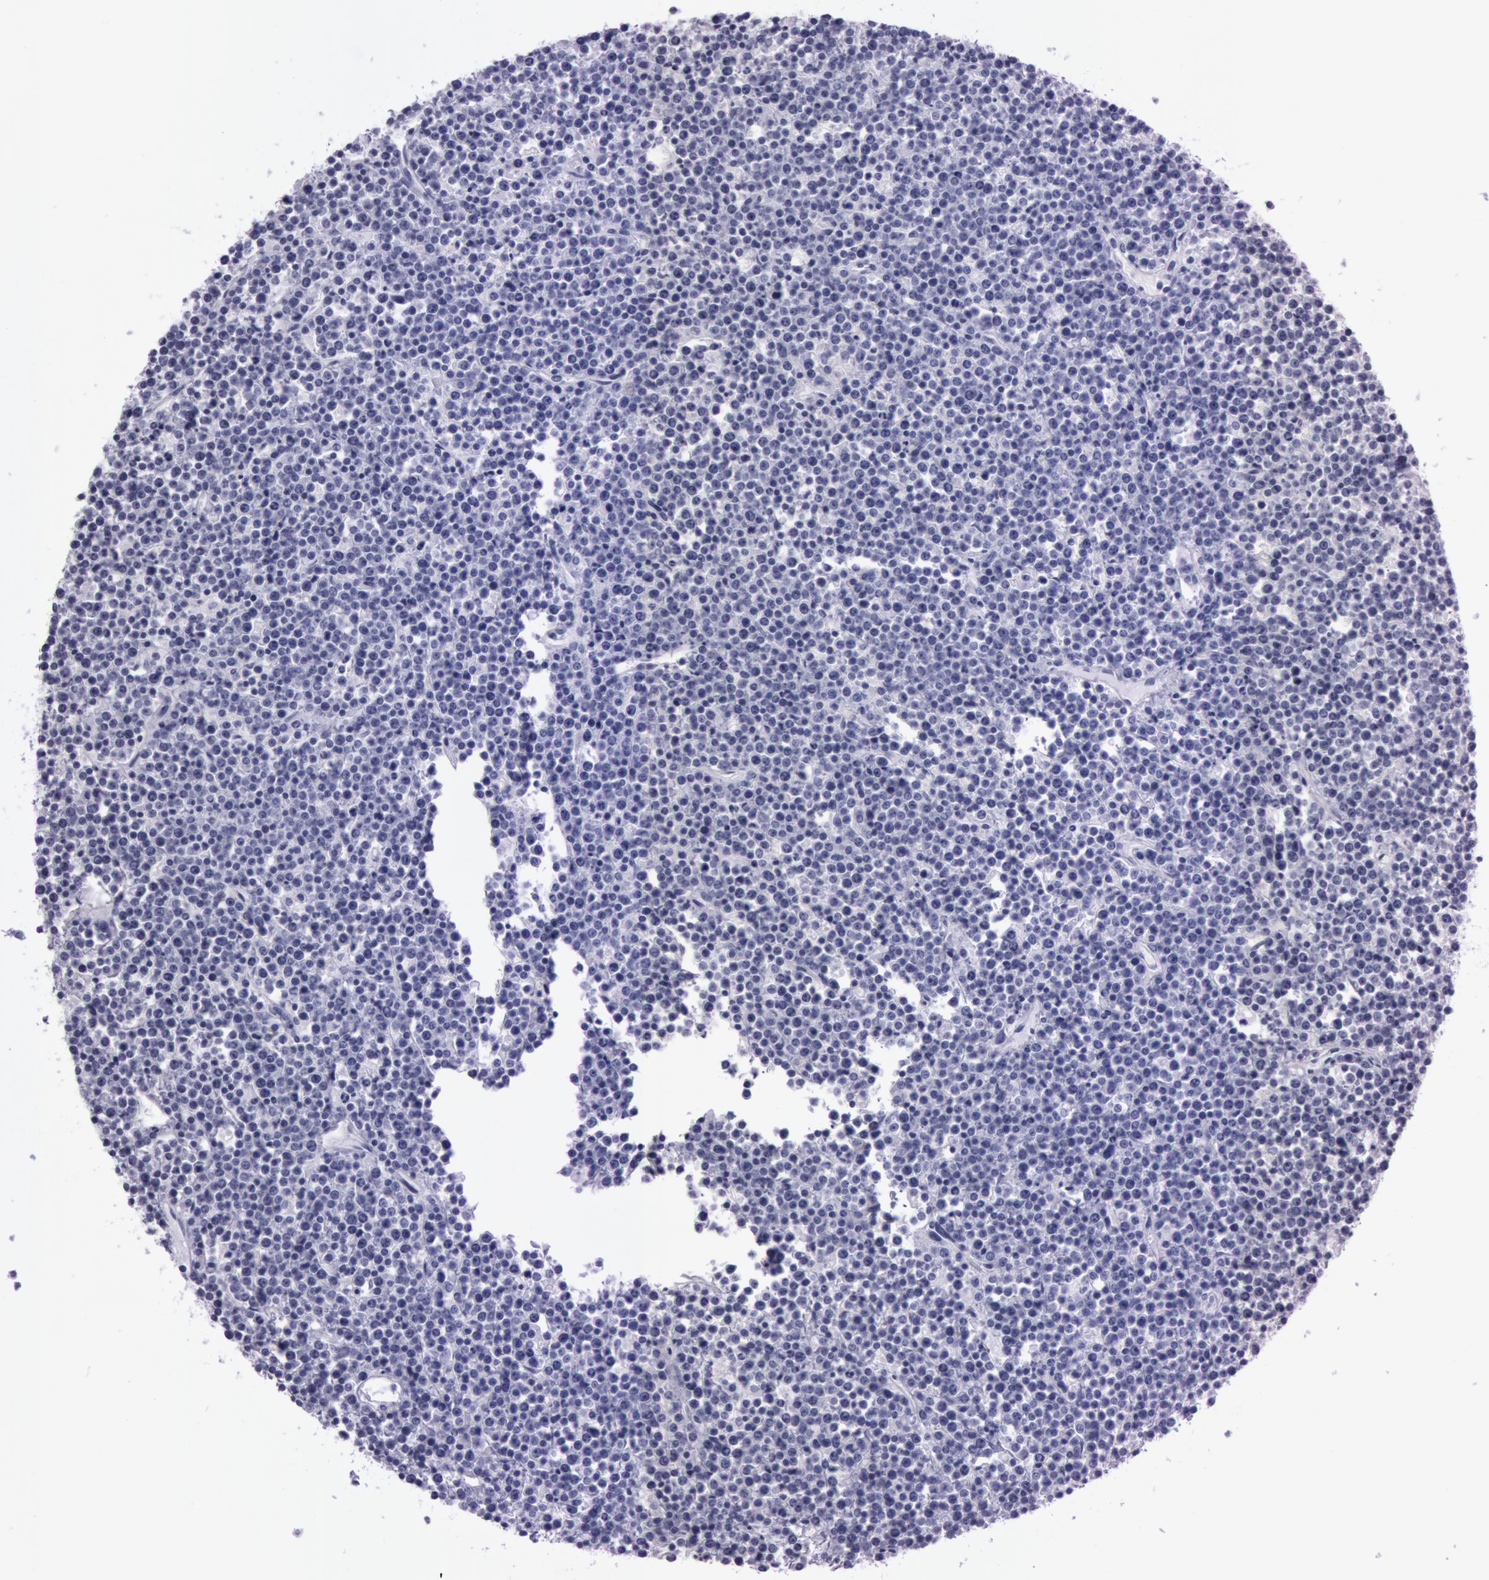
{"staining": {"intensity": "negative", "quantity": "none", "location": "none"}, "tissue": "lymphoma", "cell_type": "Tumor cells", "image_type": "cancer", "snomed": [{"axis": "morphology", "description": "Malignant lymphoma, non-Hodgkin's type, High grade"}, {"axis": "topography", "description": "Ovary"}], "caption": "Tumor cells show no significant protein positivity in lymphoma. (Immunohistochemistry, brightfield microscopy, high magnification).", "gene": "S100A7", "patient": {"sex": "female", "age": 56}}